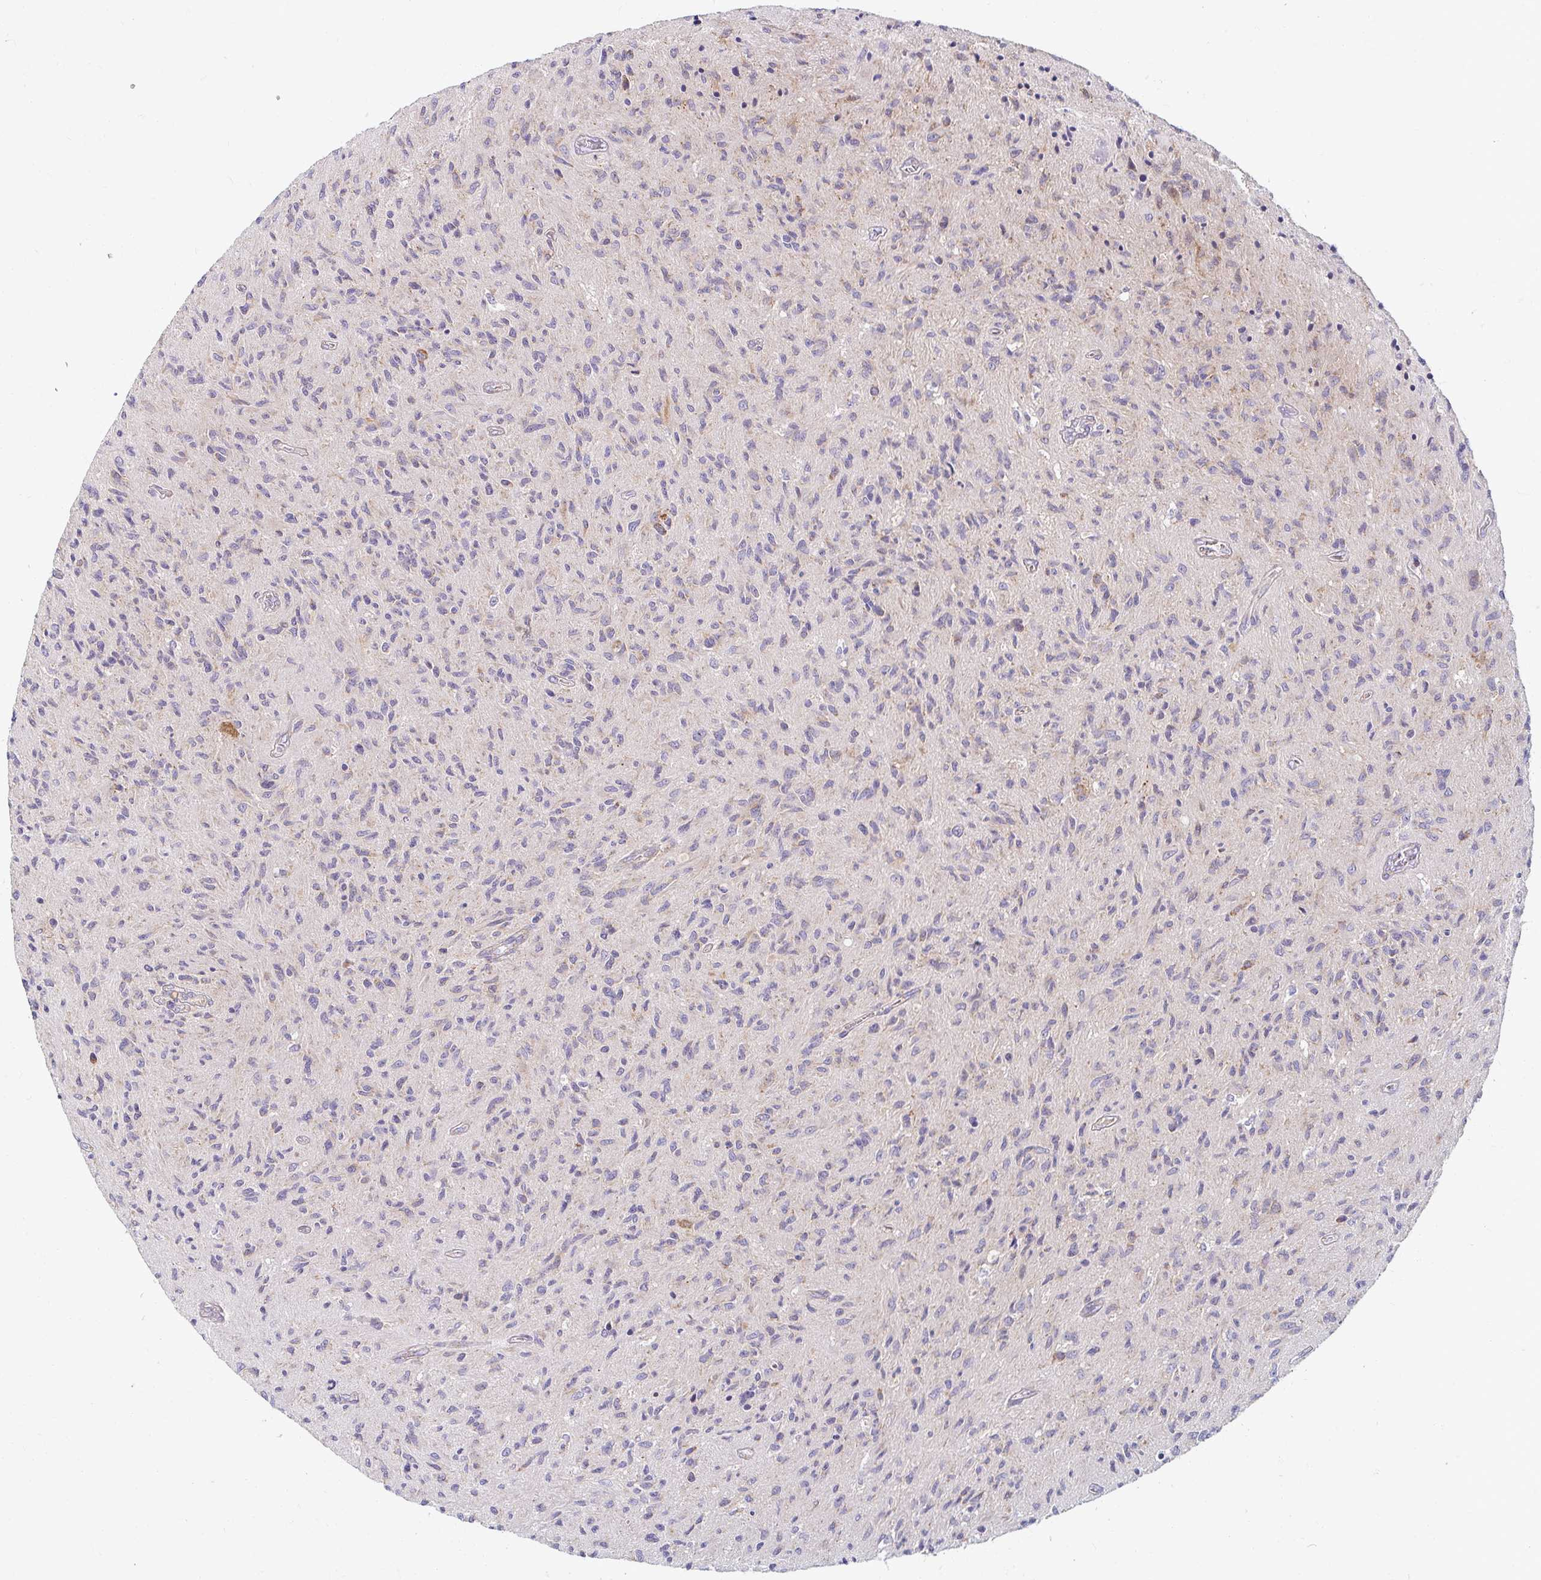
{"staining": {"intensity": "negative", "quantity": "none", "location": "none"}, "tissue": "glioma", "cell_type": "Tumor cells", "image_type": "cancer", "snomed": [{"axis": "morphology", "description": "Glioma, malignant, High grade"}, {"axis": "topography", "description": "Brain"}], "caption": "This is an immunohistochemistry (IHC) micrograph of glioma. There is no staining in tumor cells.", "gene": "SKP2", "patient": {"sex": "male", "age": 54}}